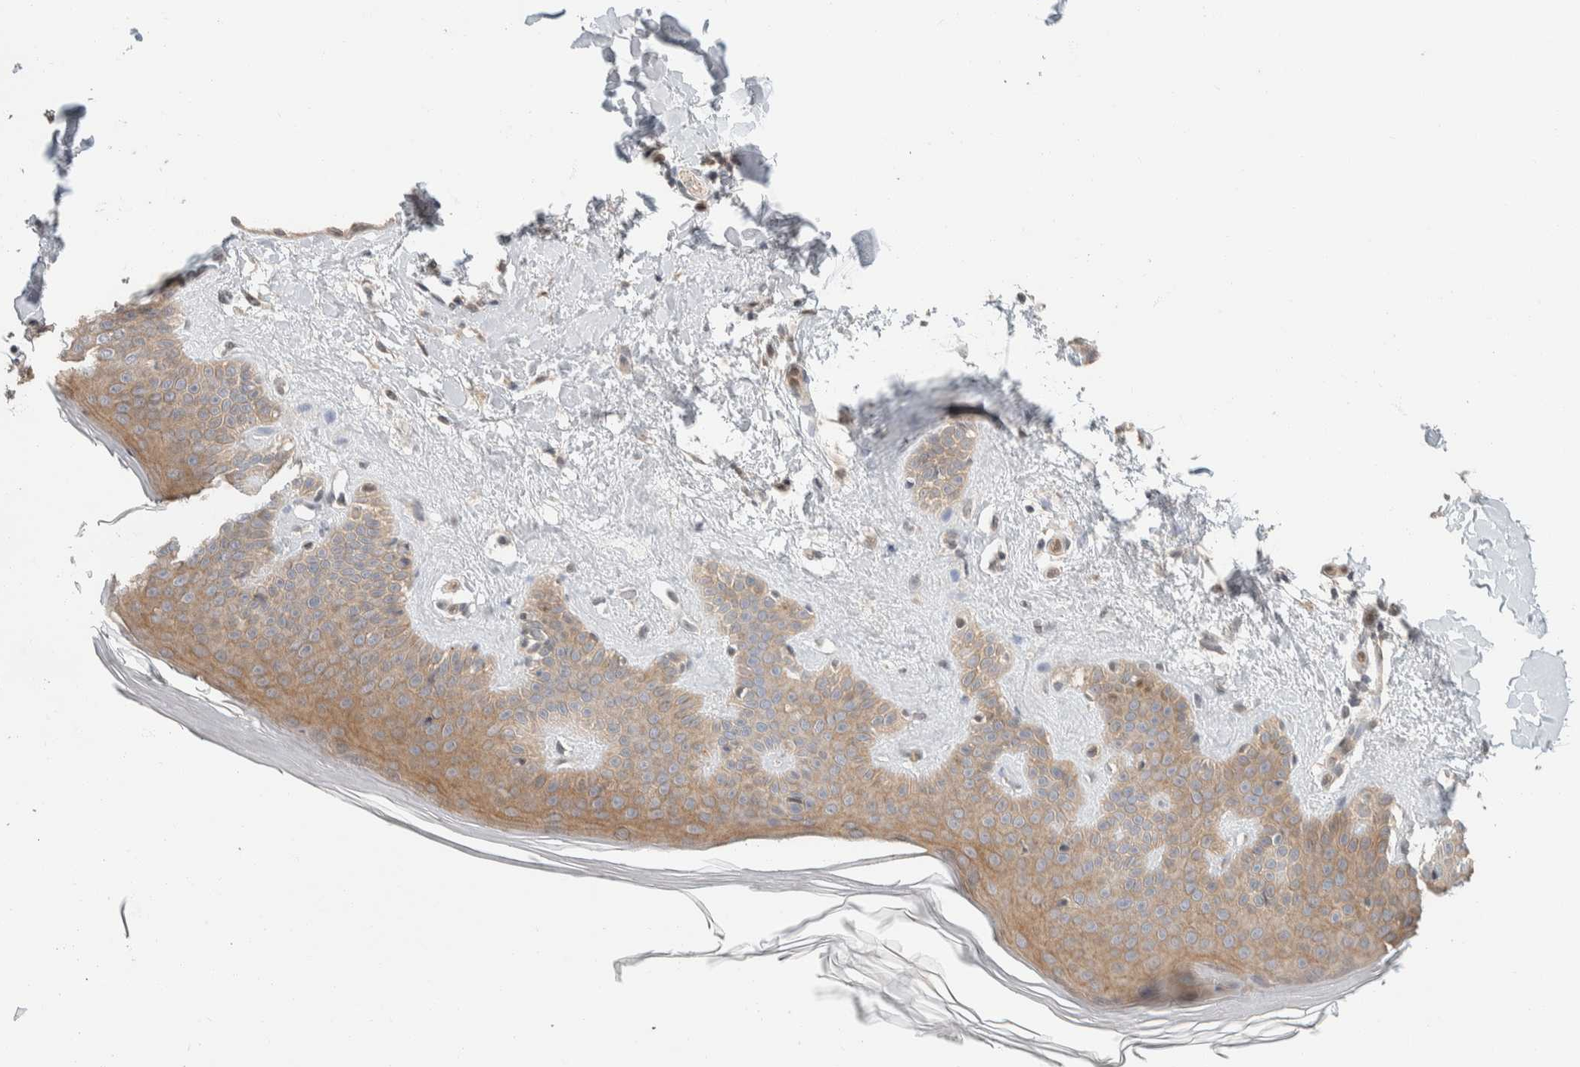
{"staining": {"intensity": "weak", "quantity": ">75%", "location": "cytoplasmic/membranous"}, "tissue": "skin", "cell_type": "Fibroblasts", "image_type": "normal", "snomed": [{"axis": "morphology", "description": "Normal tissue, NOS"}, {"axis": "morphology", "description": "Malignant melanoma, Metastatic site"}, {"axis": "topography", "description": "Skin"}], "caption": "About >75% of fibroblasts in normal skin display weak cytoplasmic/membranous protein positivity as visualized by brown immunohistochemical staining.", "gene": "ZBTB2", "patient": {"sex": "male", "age": 41}}